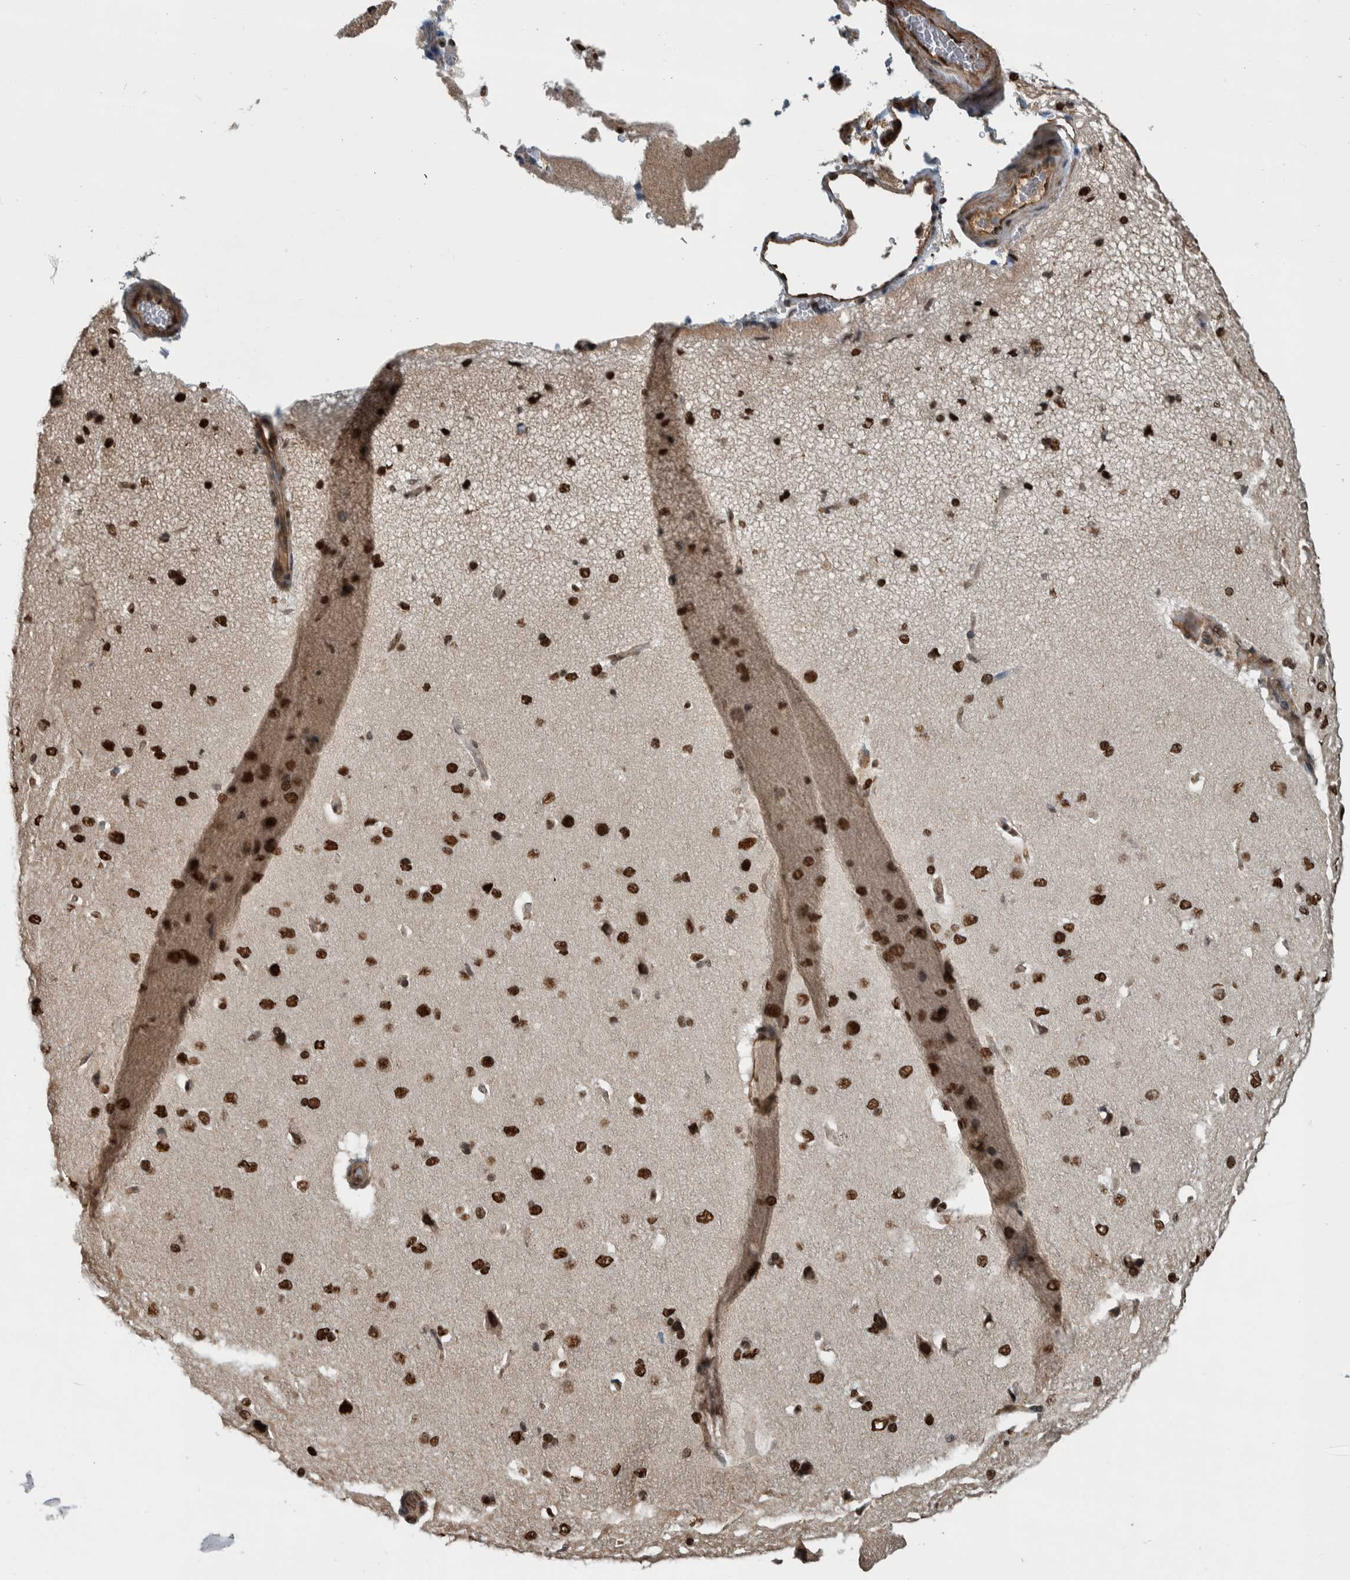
{"staining": {"intensity": "moderate", "quantity": ">75%", "location": "nuclear"}, "tissue": "cerebral cortex", "cell_type": "Endothelial cells", "image_type": "normal", "snomed": [{"axis": "morphology", "description": "Normal tissue, NOS"}, {"axis": "topography", "description": "Cerebral cortex"}], "caption": "Cerebral cortex stained with a brown dye shows moderate nuclear positive staining in approximately >75% of endothelial cells.", "gene": "FAM135B", "patient": {"sex": "male", "age": 62}}